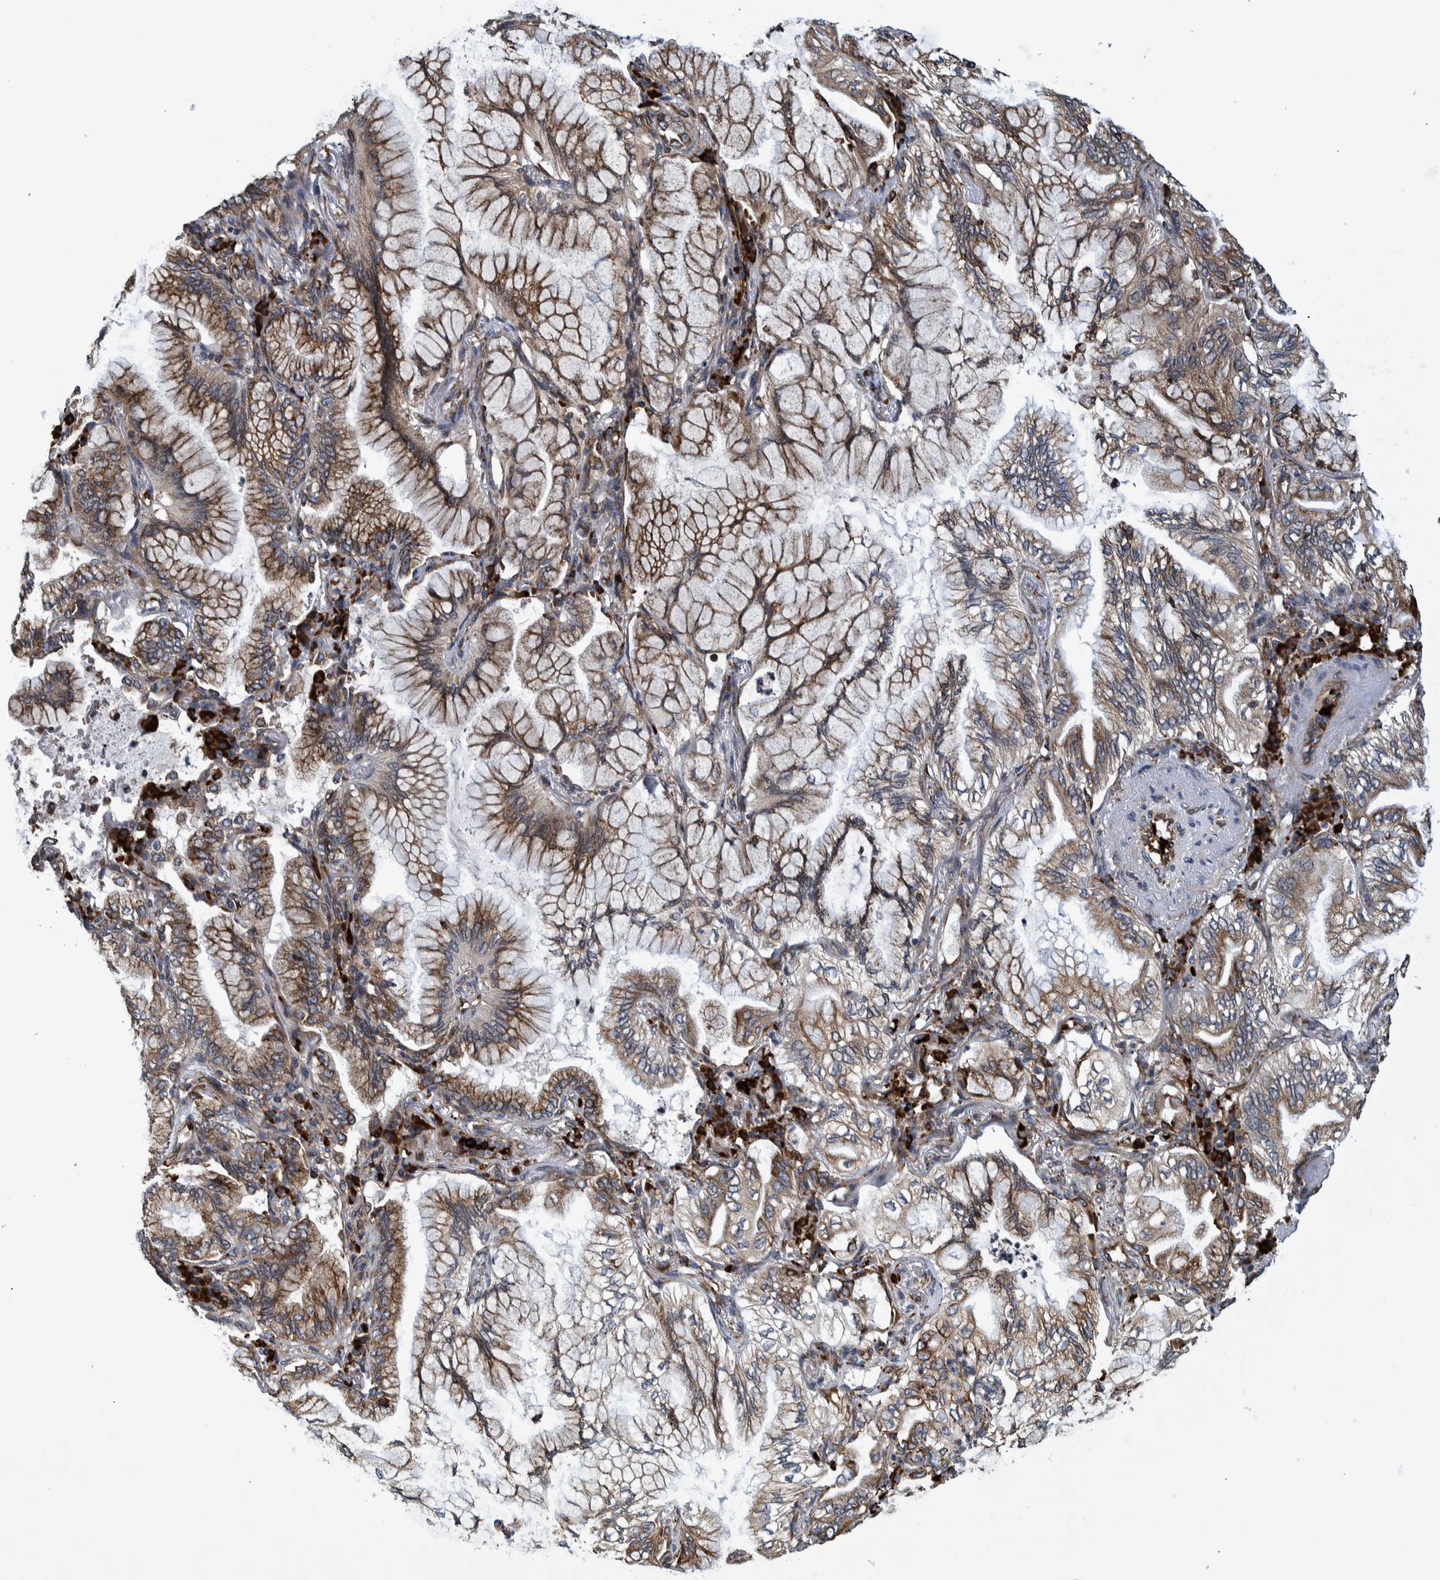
{"staining": {"intensity": "moderate", "quantity": ">75%", "location": "cytoplasmic/membranous"}, "tissue": "lung cancer", "cell_type": "Tumor cells", "image_type": "cancer", "snomed": [{"axis": "morphology", "description": "Adenocarcinoma, NOS"}, {"axis": "topography", "description": "Lung"}], "caption": "DAB immunohistochemical staining of lung adenocarcinoma demonstrates moderate cytoplasmic/membranous protein staining in approximately >75% of tumor cells.", "gene": "SPAG5", "patient": {"sex": "female", "age": 70}}